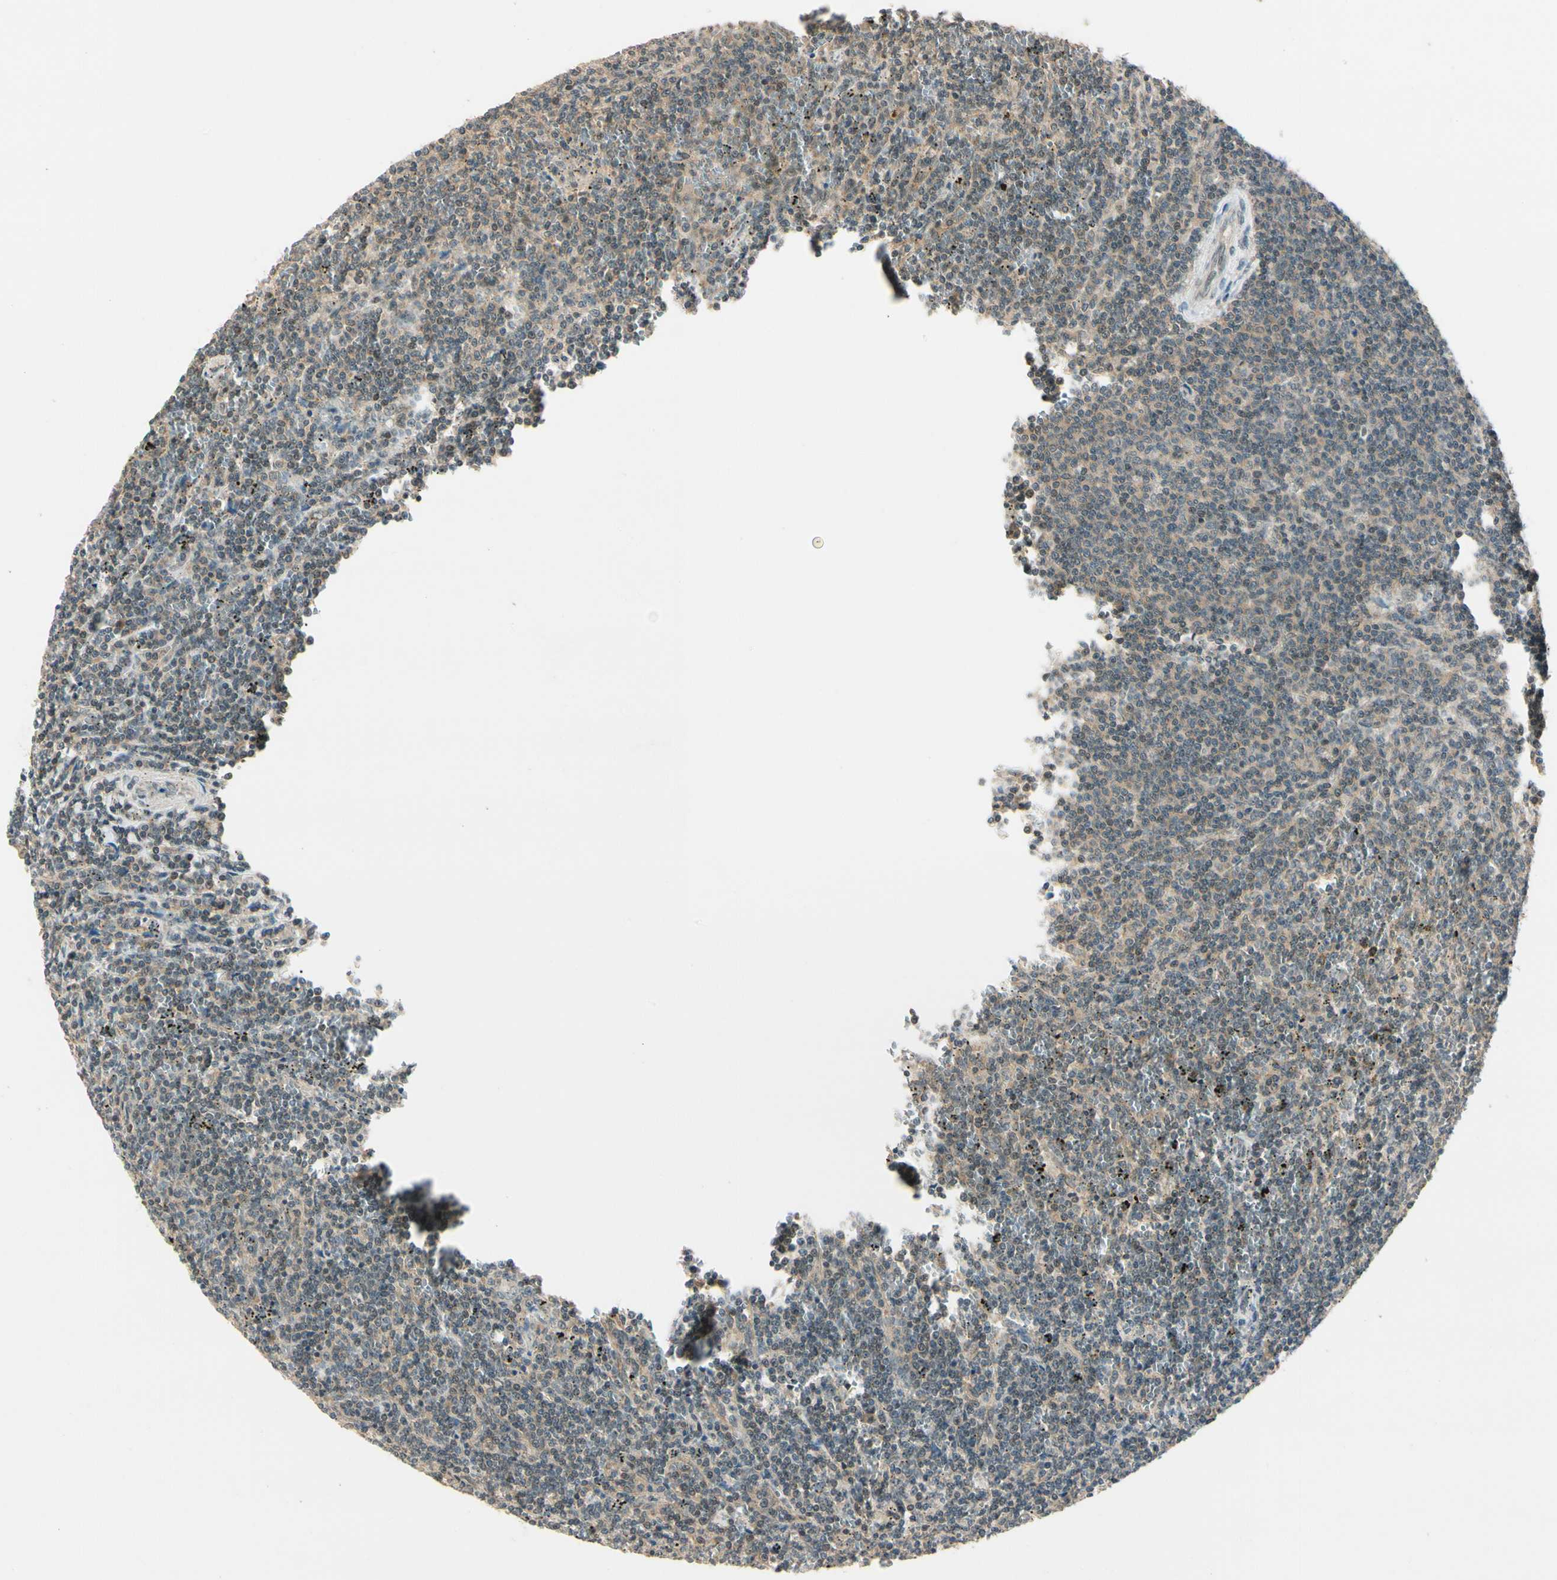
{"staining": {"intensity": "weak", "quantity": "25%-75%", "location": "cytoplasmic/membranous,nuclear"}, "tissue": "lymphoma", "cell_type": "Tumor cells", "image_type": "cancer", "snomed": [{"axis": "morphology", "description": "Malignant lymphoma, non-Hodgkin's type, Low grade"}, {"axis": "topography", "description": "Spleen"}], "caption": "About 25%-75% of tumor cells in low-grade malignant lymphoma, non-Hodgkin's type show weak cytoplasmic/membranous and nuclear protein positivity as visualized by brown immunohistochemical staining.", "gene": "ZSCAN12", "patient": {"sex": "female", "age": 50}}